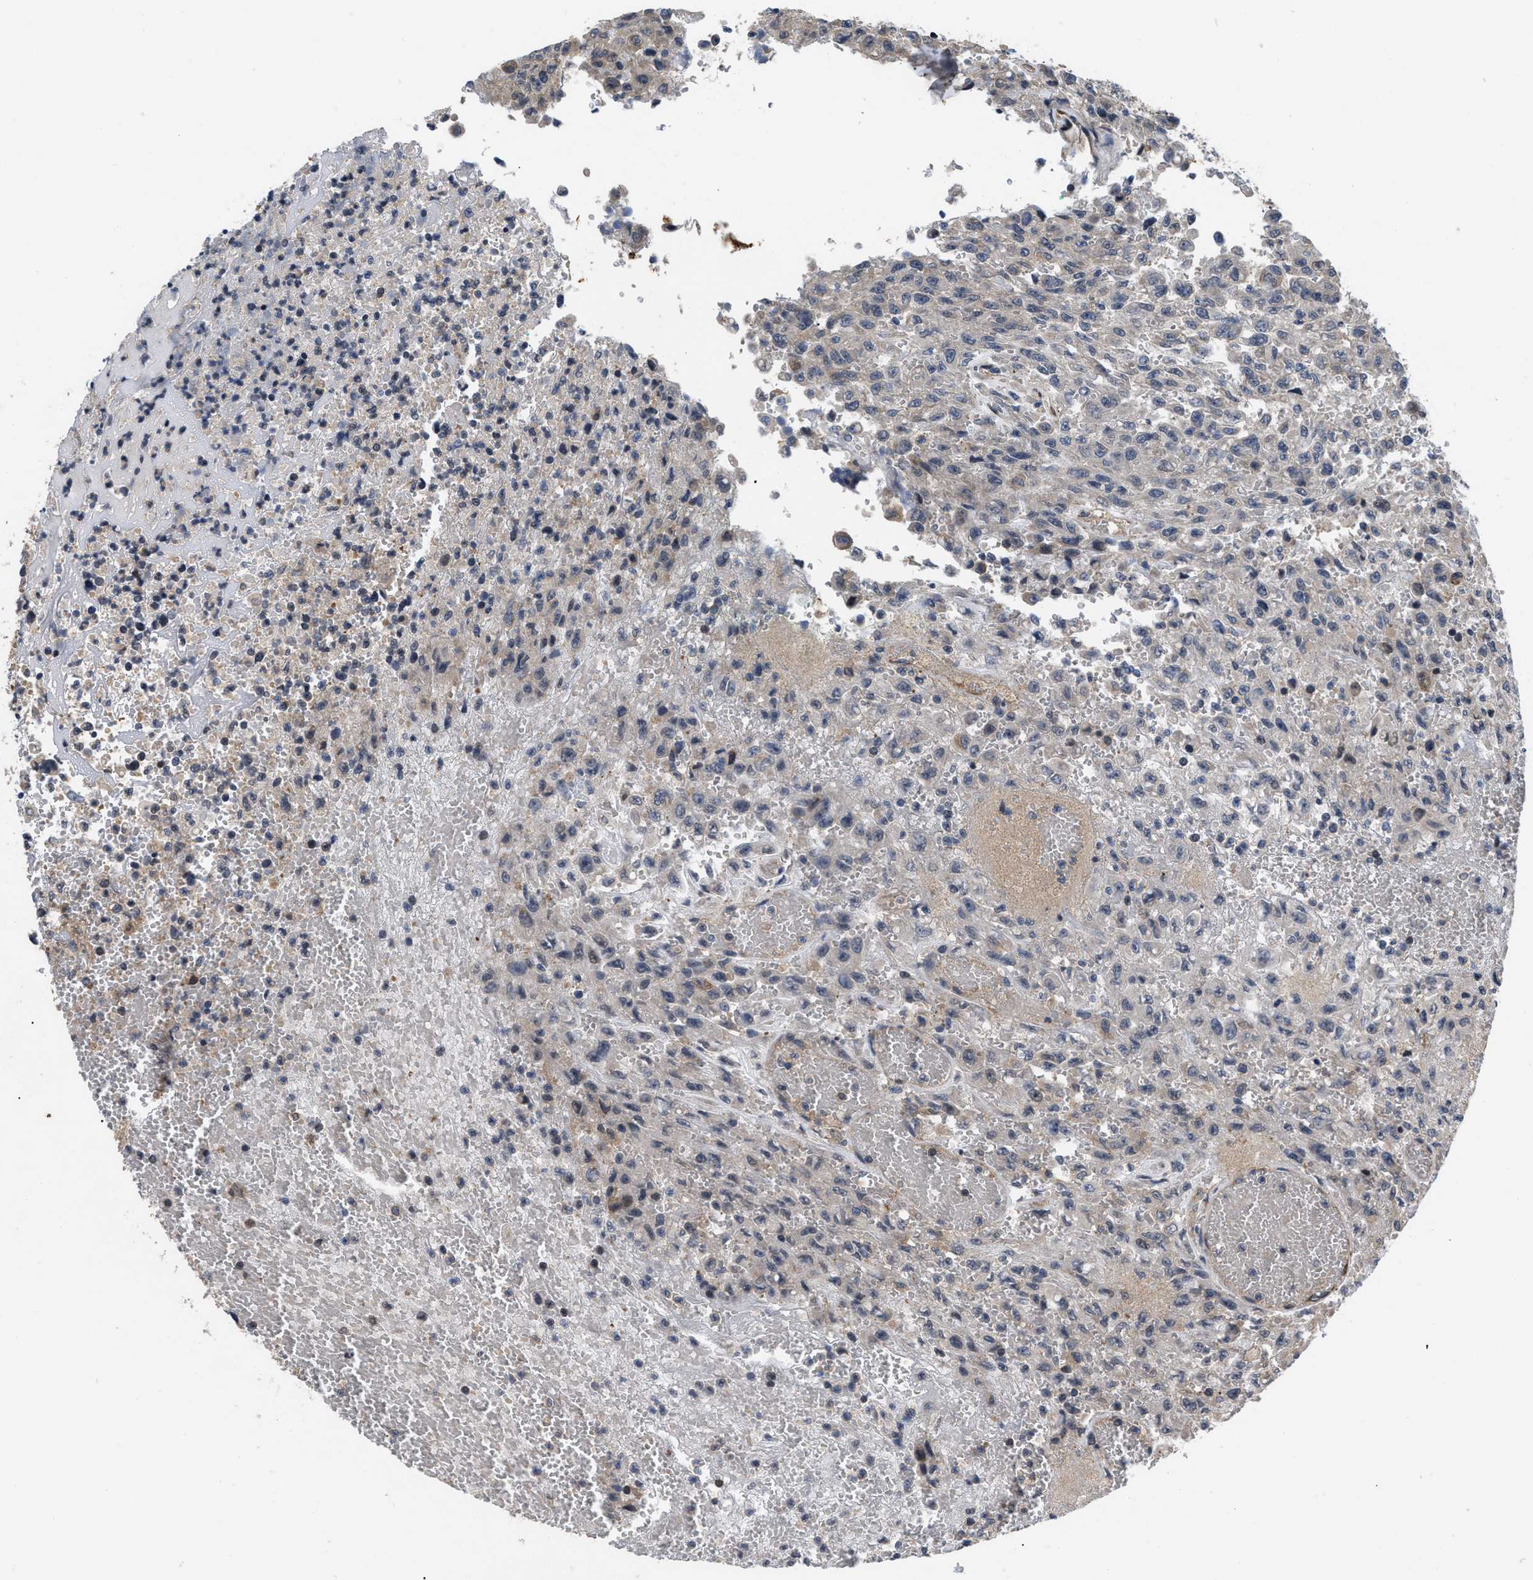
{"staining": {"intensity": "negative", "quantity": "none", "location": "none"}, "tissue": "urothelial cancer", "cell_type": "Tumor cells", "image_type": "cancer", "snomed": [{"axis": "morphology", "description": "Urothelial carcinoma, High grade"}, {"axis": "topography", "description": "Urinary bladder"}], "caption": "DAB immunohistochemical staining of human urothelial carcinoma (high-grade) shows no significant staining in tumor cells.", "gene": "HMGCR", "patient": {"sex": "male", "age": 46}}